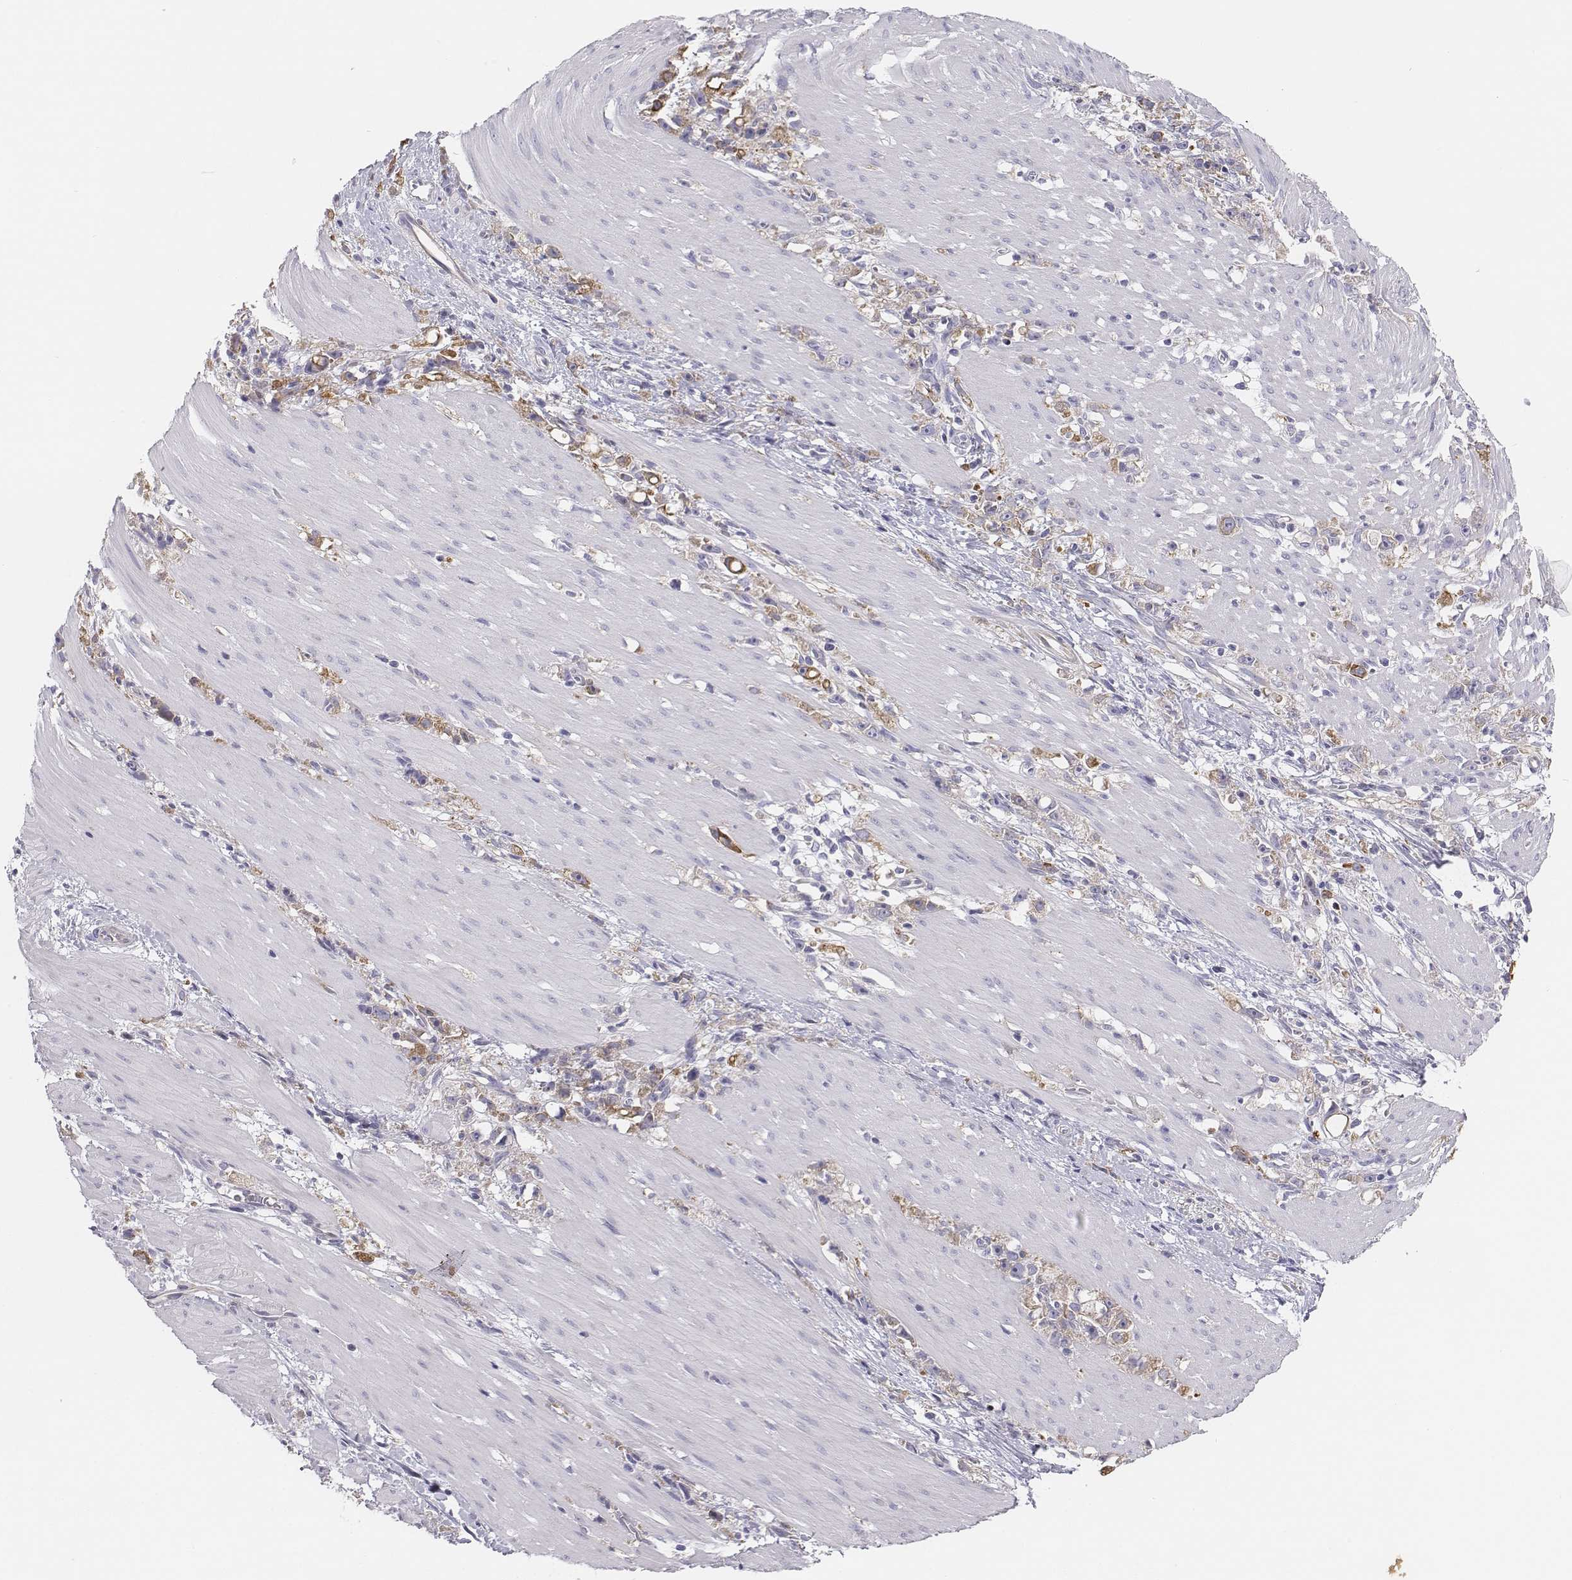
{"staining": {"intensity": "moderate", "quantity": "<25%", "location": "cytoplasmic/membranous"}, "tissue": "stomach cancer", "cell_type": "Tumor cells", "image_type": "cancer", "snomed": [{"axis": "morphology", "description": "Adenocarcinoma, NOS"}, {"axis": "topography", "description": "Stomach"}], "caption": "Protein analysis of stomach cancer tissue reveals moderate cytoplasmic/membranous staining in approximately <25% of tumor cells.", "gene": "CHST14", "patient": {"sex": "female", "age": 59}}